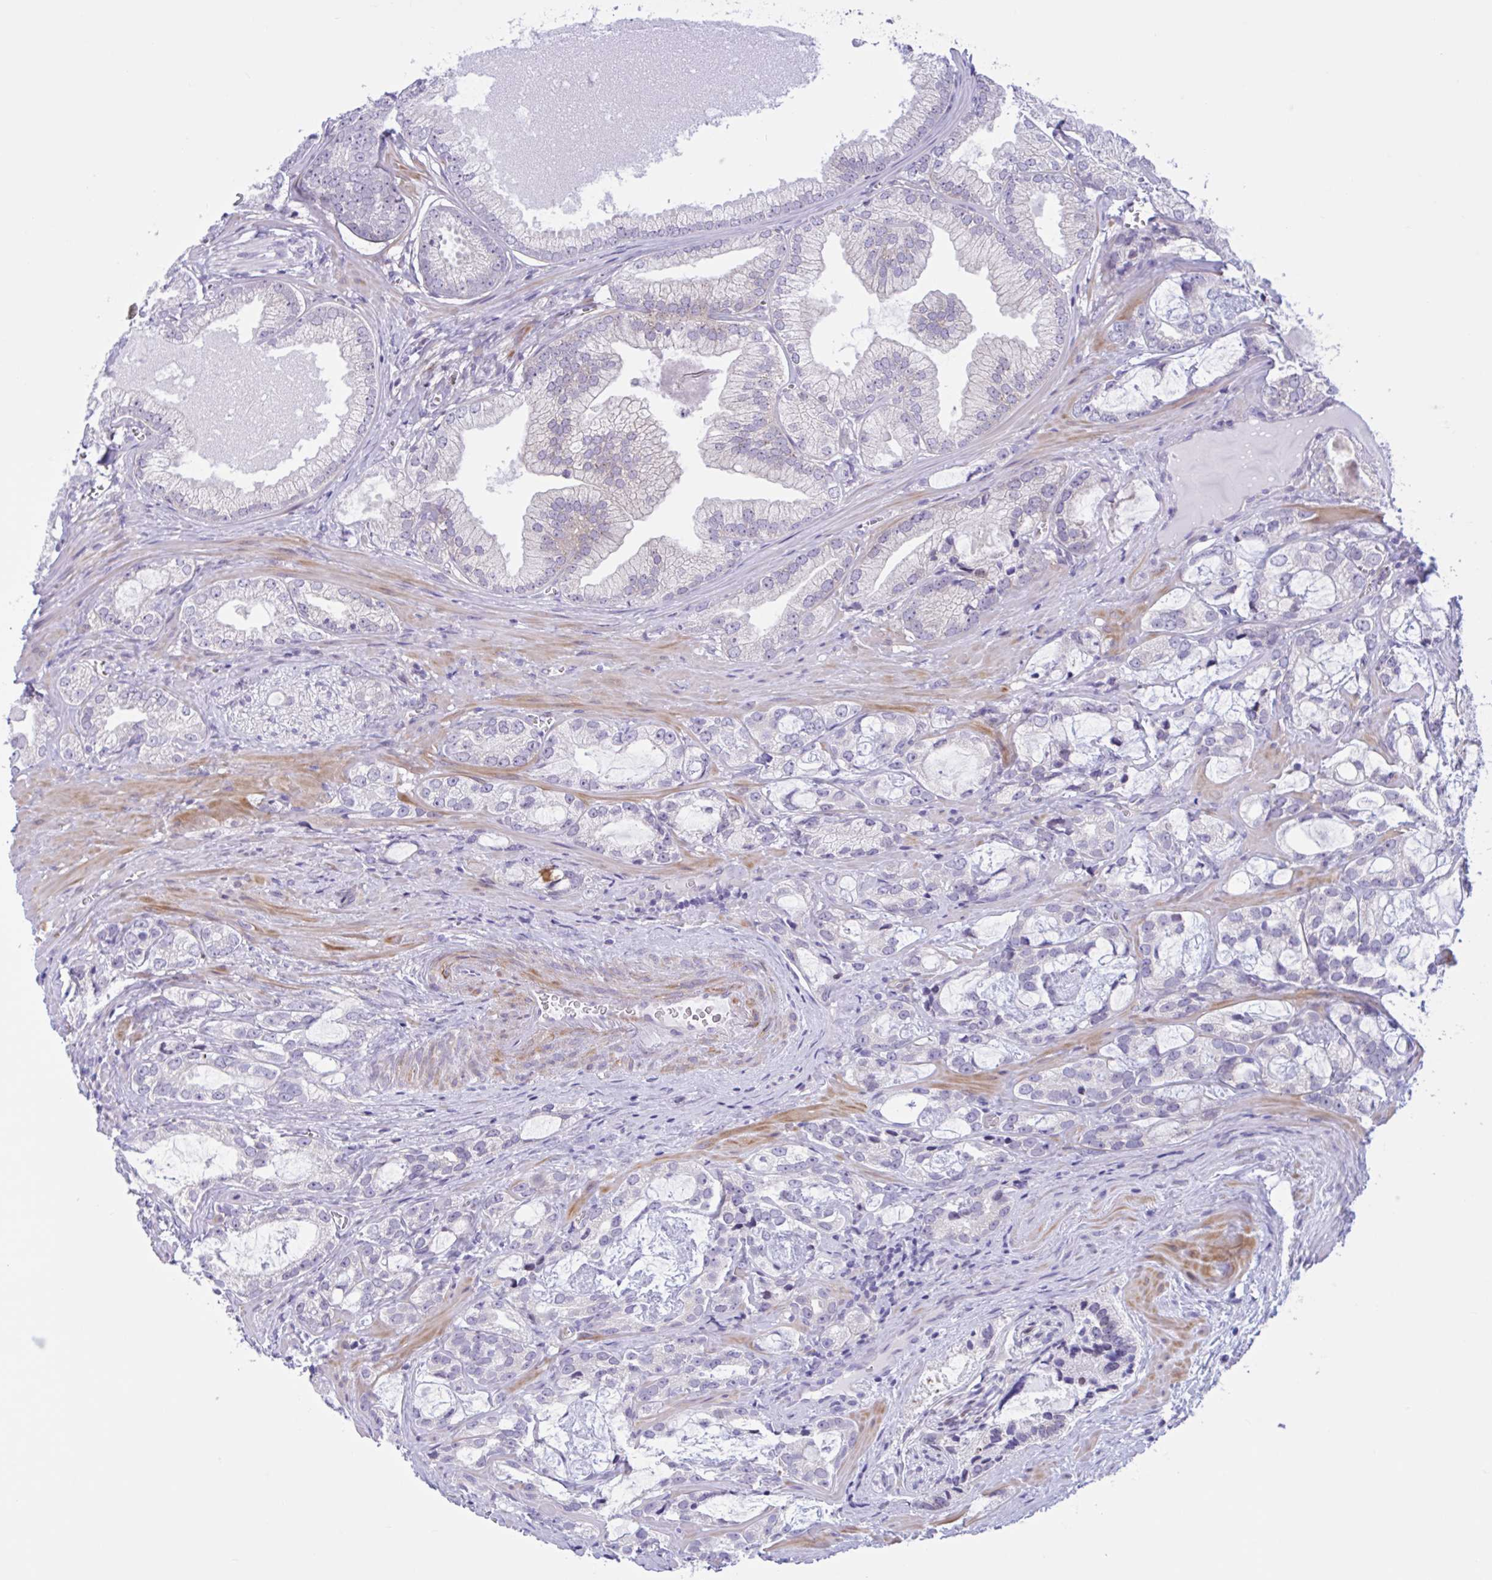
{"staining": {"intensity": "negative", "quantity": "none", "location": "none"}, "tissue": "prostate cancer", "cell_type": "Tumor cells", "image_type": "cancer", "snomed": [{"axis": "morphology", "description": "Adenocarcinoma, Medium grade"}, {"axis": "topography", "description": "Prostate"}], "caption": "Immunohistochemistry (IHC) of human medium-grade adenocarcinoma (prostate) shows no expression in tumor cells.", "gene": "AHCYL2", "patient": {"sex": "male", "age": 57}}